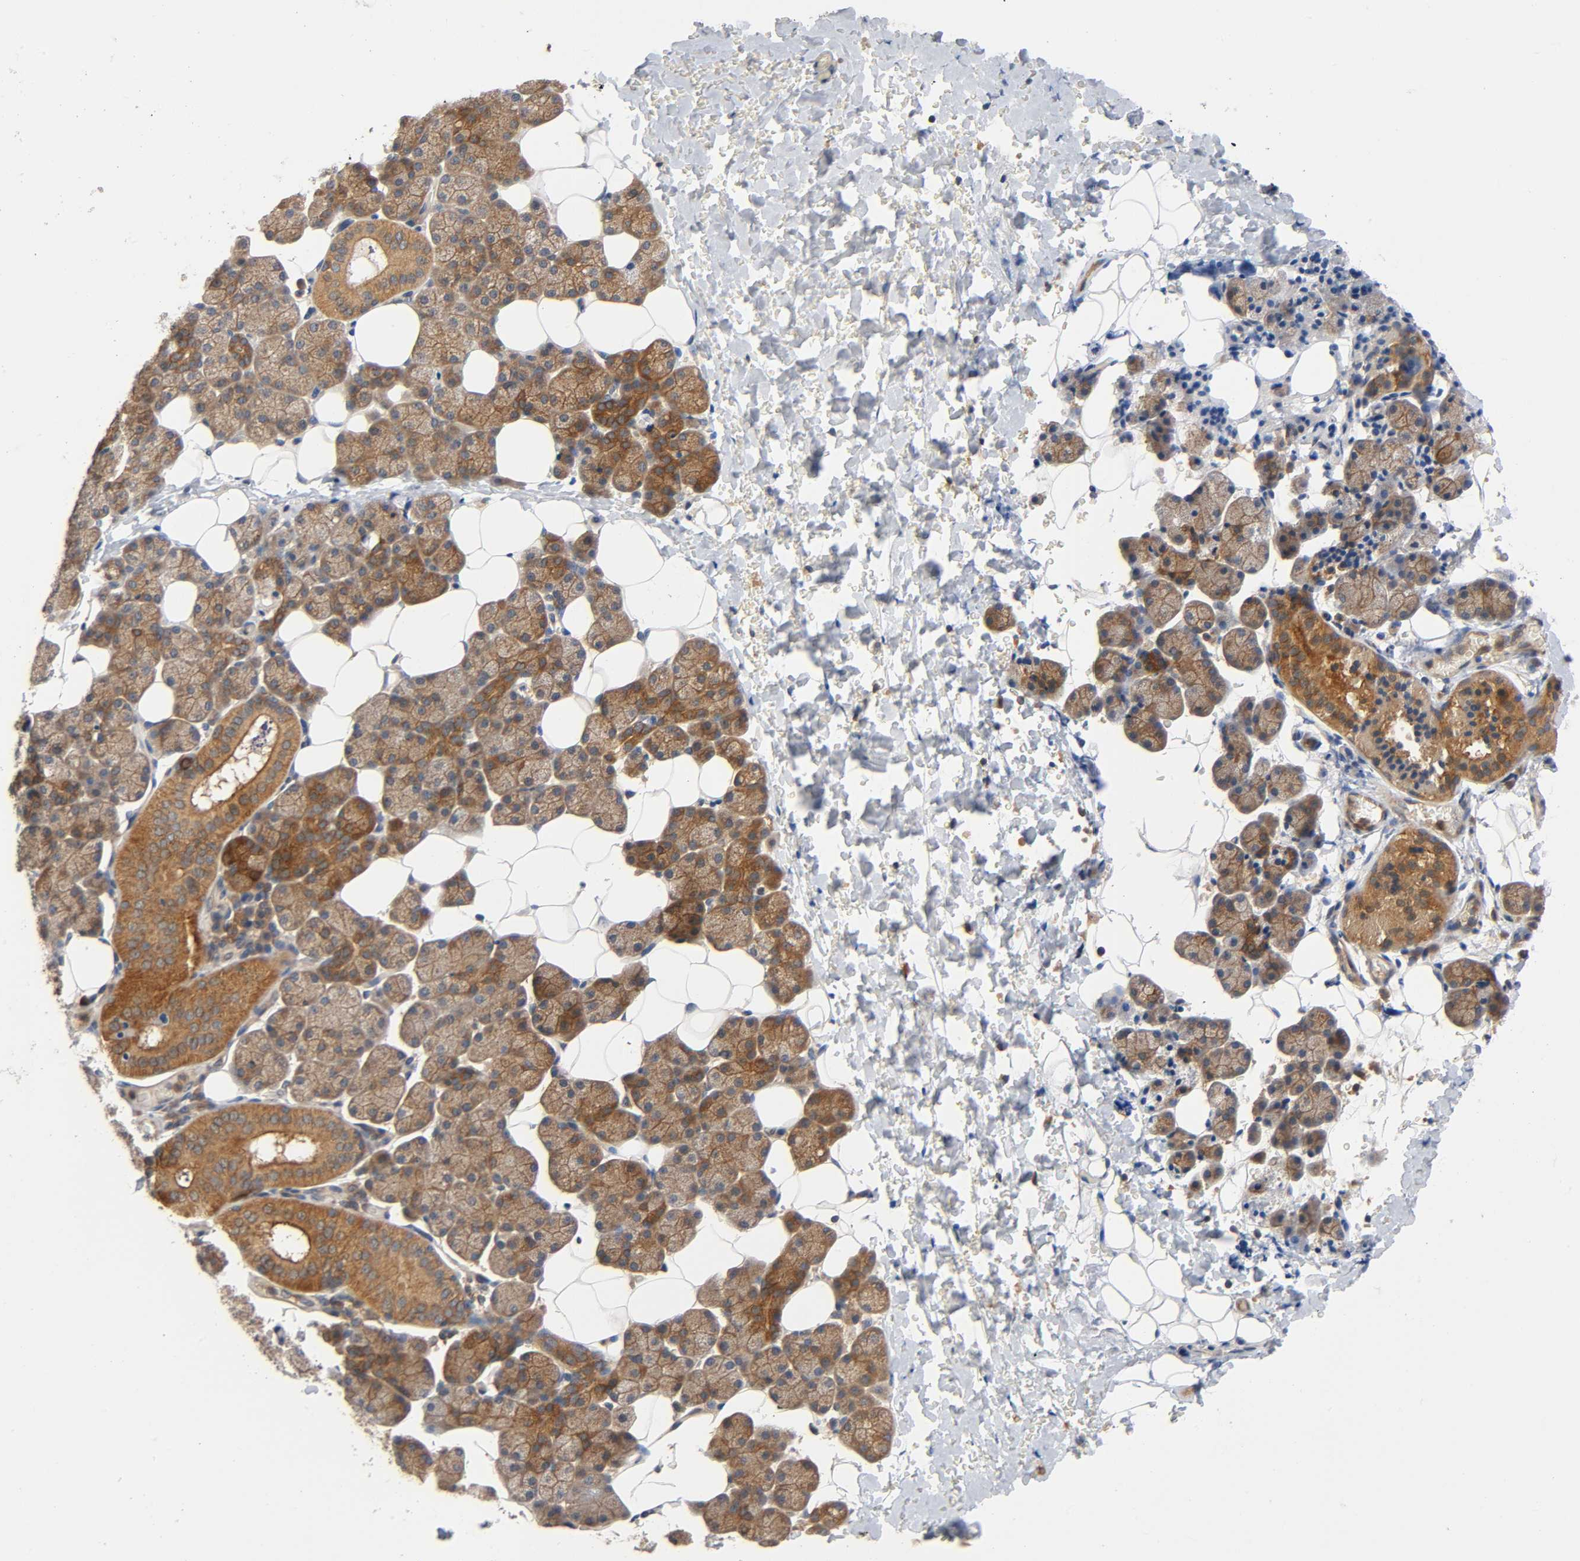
{"staining": {"intensity": "strong", "quantity": ">75%", "location": "cytoplasmic/membranous"}, "tissue": "salivary gland", "cell_type": "Glandular cells", "image_type": "normal", "snomed": [{"axis": "morphology", "description": "Normal tissue, NOS"}, {"axis": "topography", "description": "Lymph node"}, {"axis": "topography", "description": "Salivary gland"}], "caption": "This histopathology image shows immunohistochemistry (IHC) staining of unremarkable salivary gland, with high strong cytoplasmic/membranous positivity in about >75% of glandular cells.", "gene": "PRKAB1", "patient": {"sex": "male", "age": 8}}